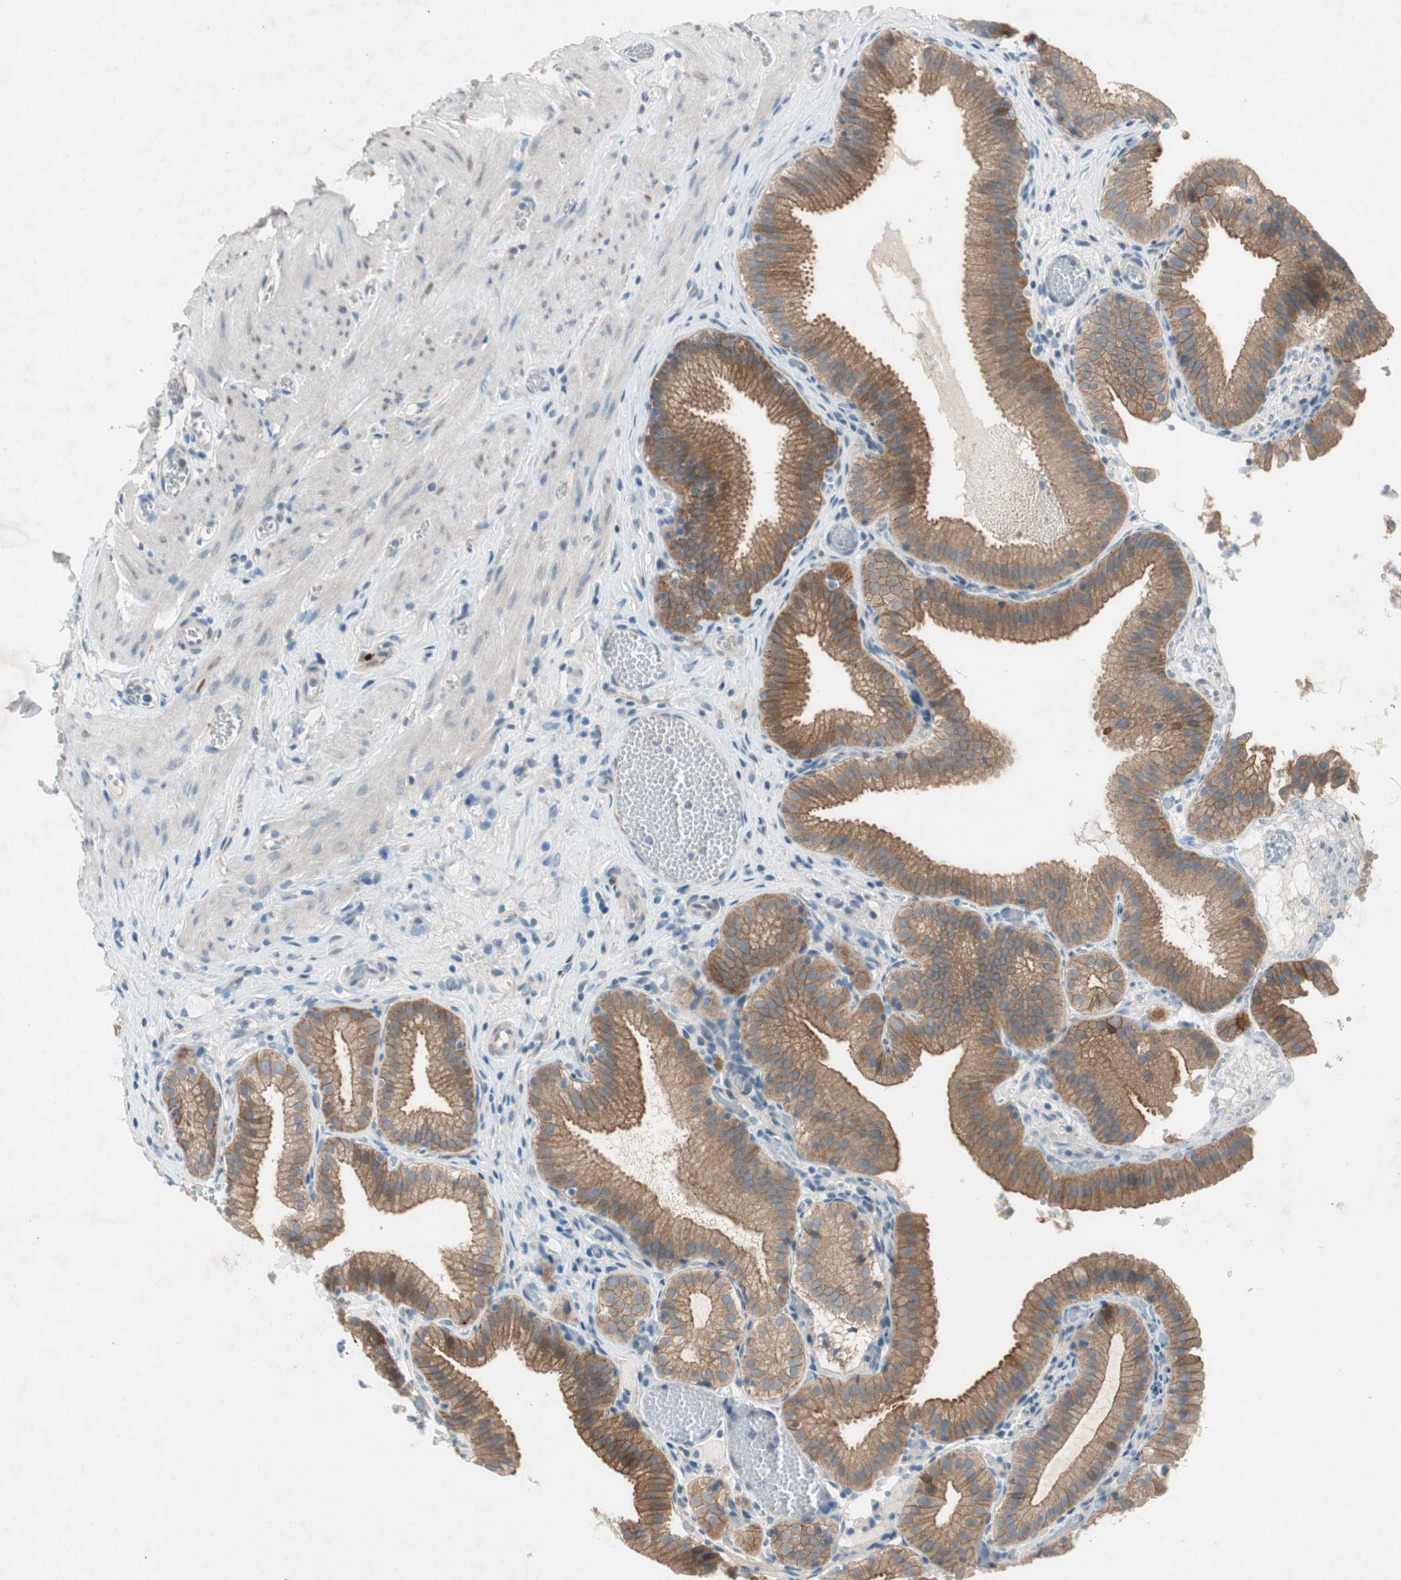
{"staining": {"intensity": "moderate", "quantity": ">75%", "location": "cytoplasmic/membranous"}, "tissue": "gallbladder", "cell_type": "Glandular cells", "image_type": "normal", "snomed": [{"axis": "morphology", "description": "Normal tissue, NOS"}, {"axis": "topography", "description": "Gallbladder"}], "caption": "A histopathology image of gallbladder stained for a protein exhibits moderate cytoplasmic/membranous brown staining in glandular cells. The staining was performed using DAB (3,3'-diaminobenzidine) to visualize the protein expression in brown, while the nuclei were stained in blue with hematoxylin (Magnification: 20x).", "gene": "PRRG4", "patient": {"sex": "male", "age": 54}}